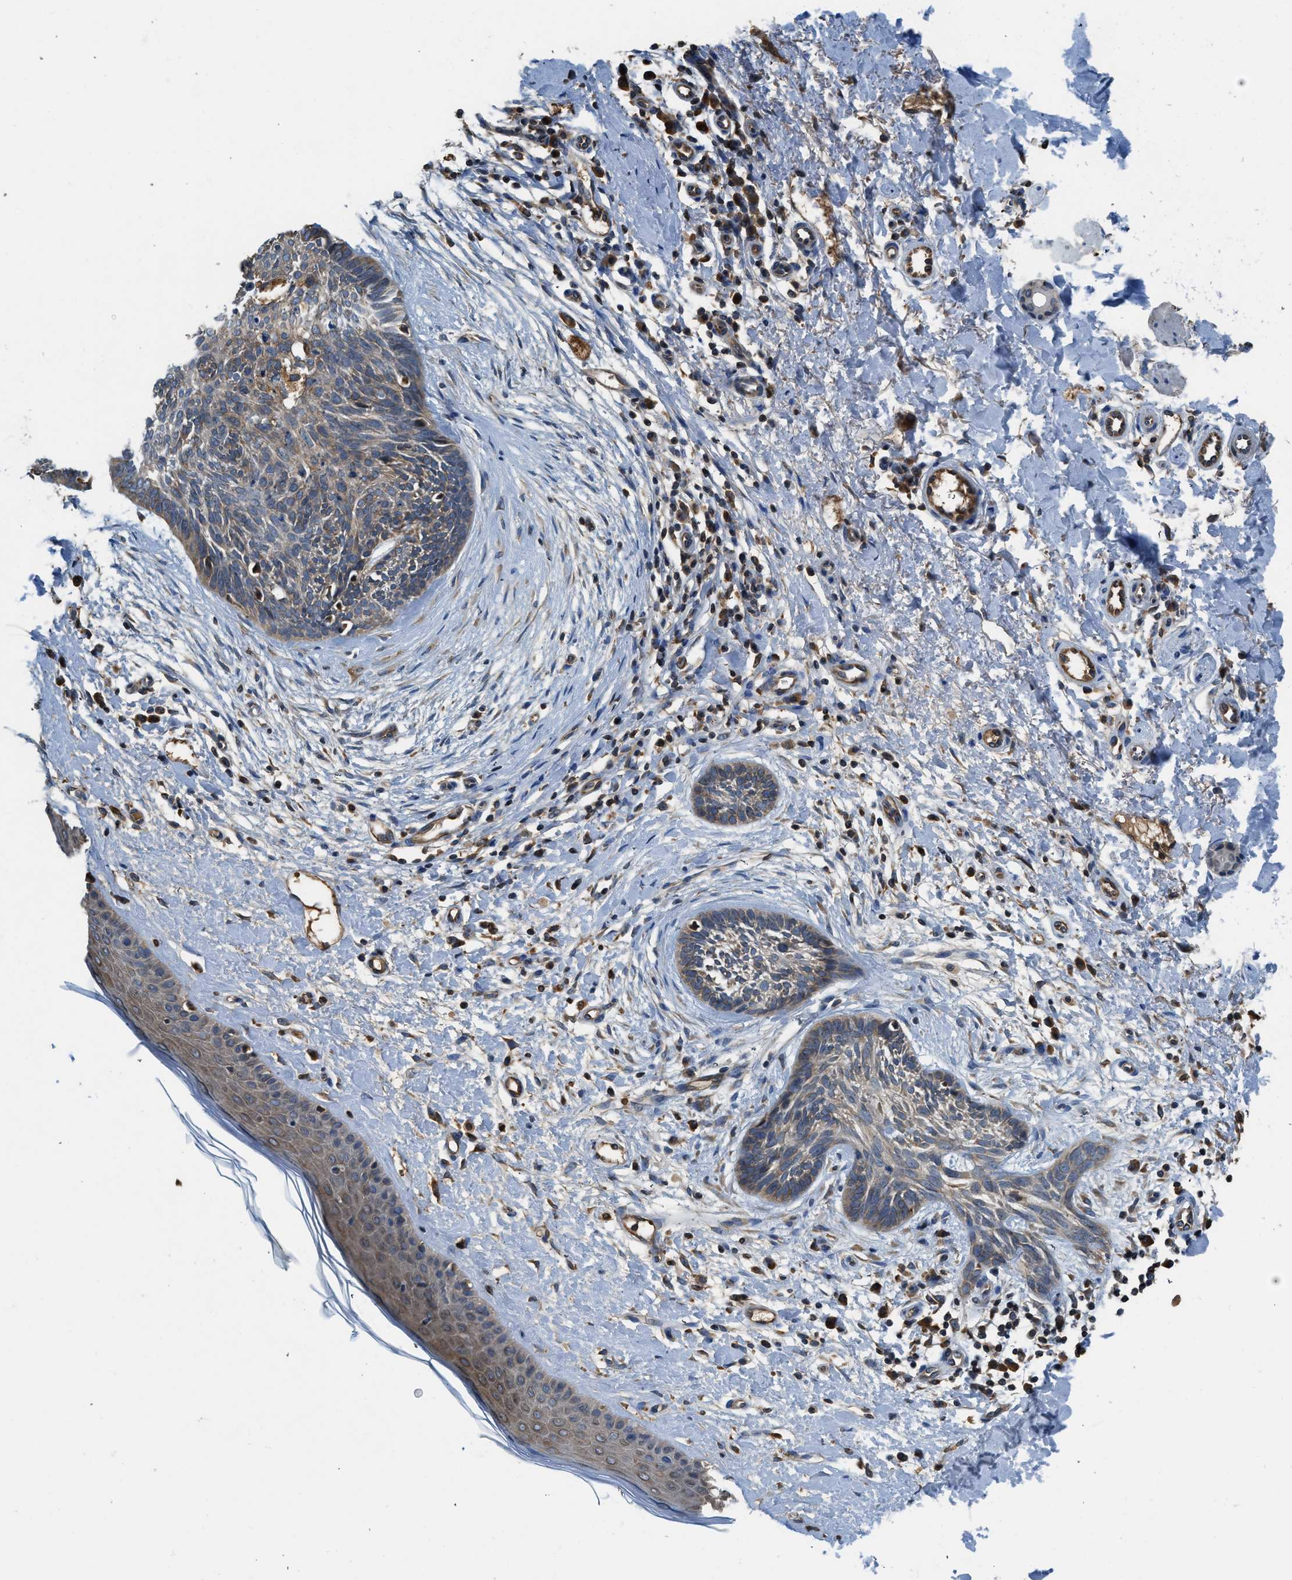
{"staining": {"intensity": "weak", "quantity": ">75%", "location": "cytoplasmic/membranous"}, "tissue": "skin cancer", "cell_type": "Tumor cells", "image_type": "cancer", "snomed": [{"axis": "morphology", "description": "Normal tissue, NOS"}, {"axis": "morphology", "description": "Basal cell carcinoma"}, {"axis": "topography", "description": "Skin"}], "caption": "This micrograph displays immunohistochemistry (IHC) staining of human basal cell carcinoma (skin), with low weak cytoplasmic/membranous positivity in about >75% of tumor cells.", "gene": "BCAP31", "patient": {"sex": "male", "age": 71}}